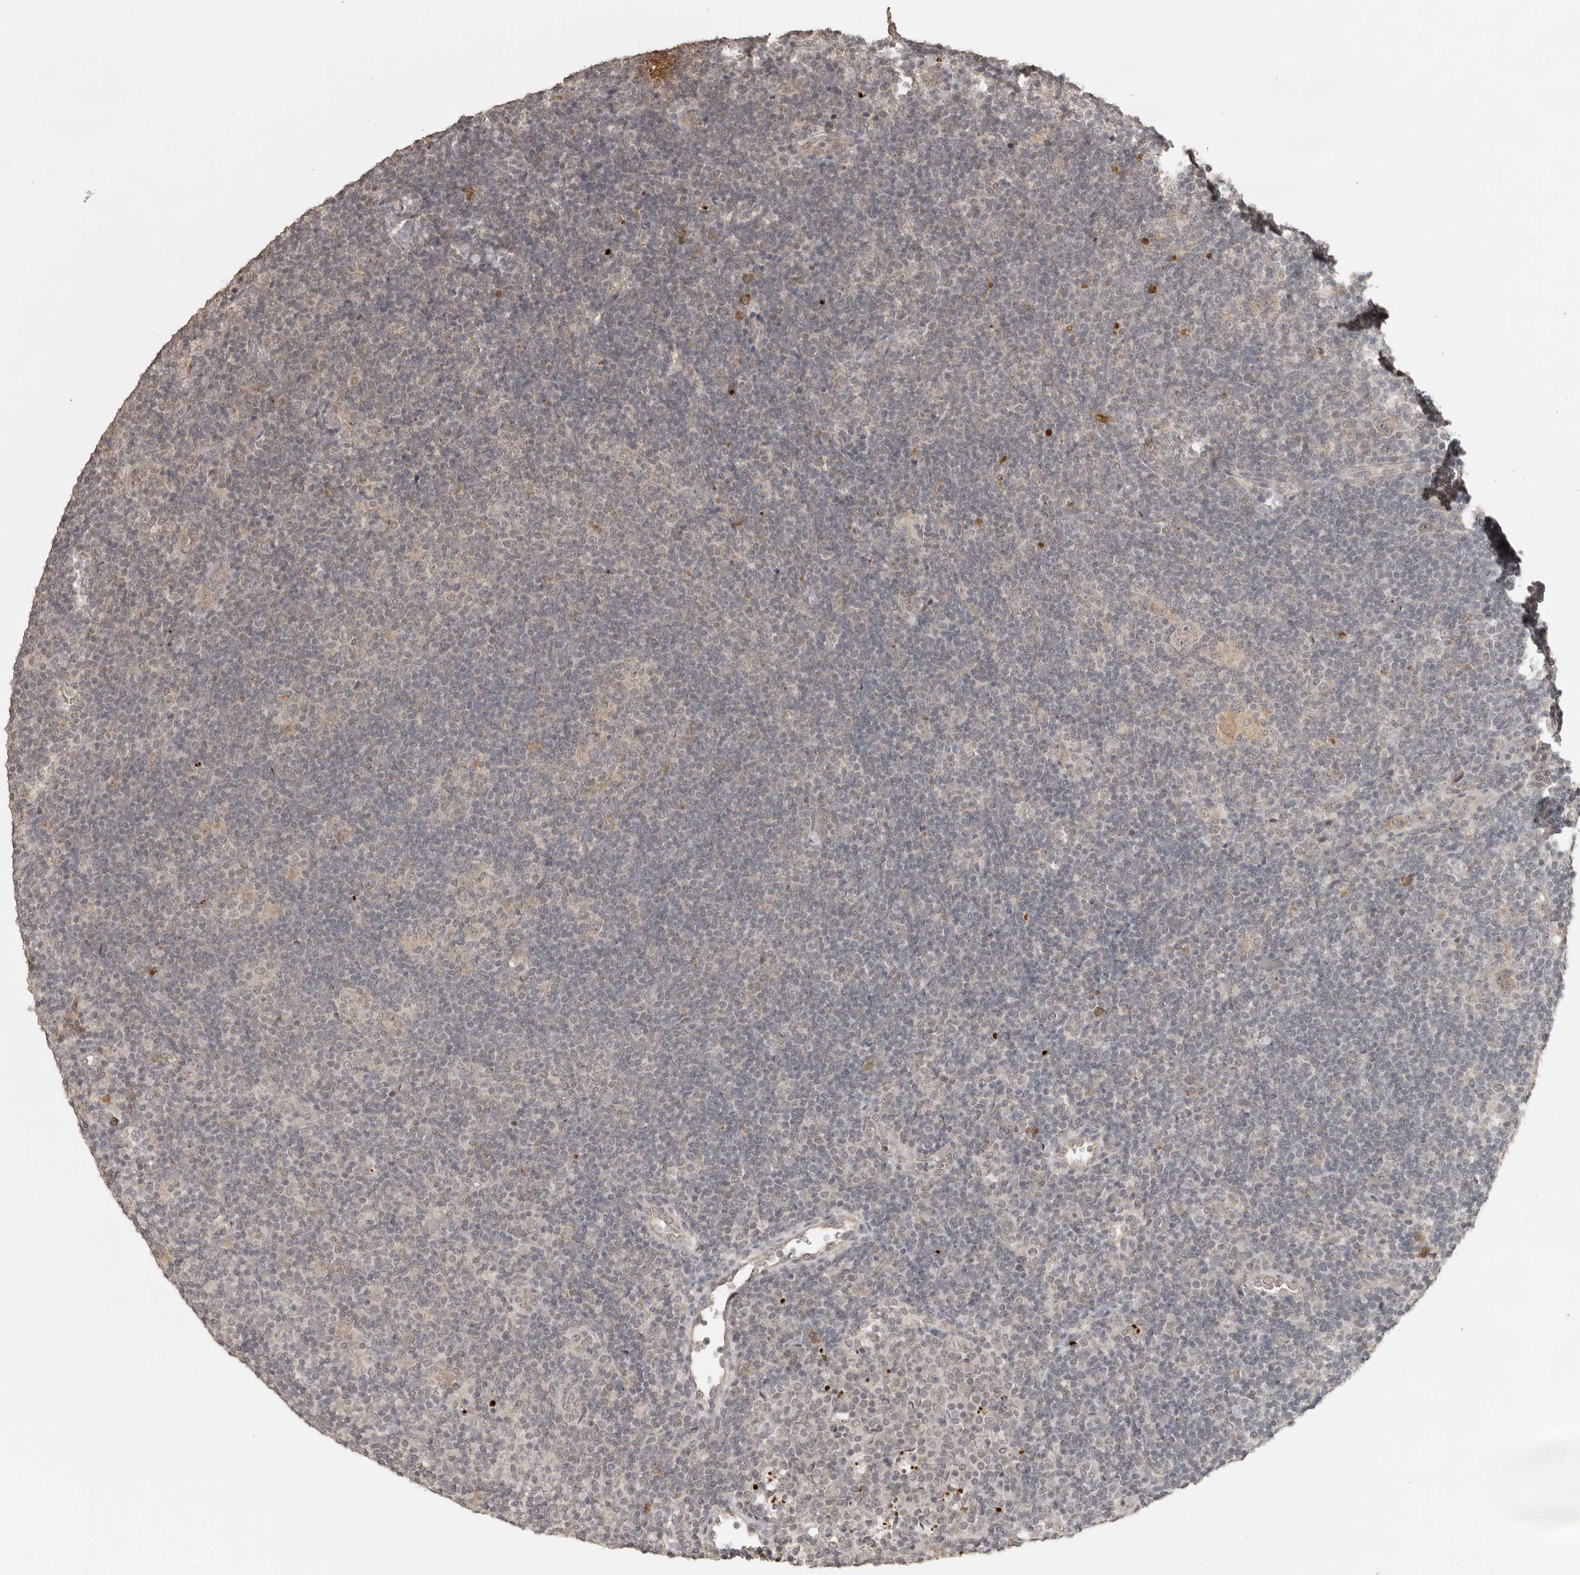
{"staining": {"intensity": "negative", "quantity": "none", "location": "none"}, "tissue": "lymphoma", "cell_type": "Tumor cells", "image_type": "cancer", "snomed": [{"axis": "morphology", "description": "Hodgkin's disease, NOS"}, {"axis": "topography", "description": "Lymph node"}], "caption": "This is an immunohistochemistry (IHC) histopathology image of human Hodgkin's disease. There is no expression in tumor cells.", "gene": "CTF1", "patient": {"sex": "female", "age": 57}}